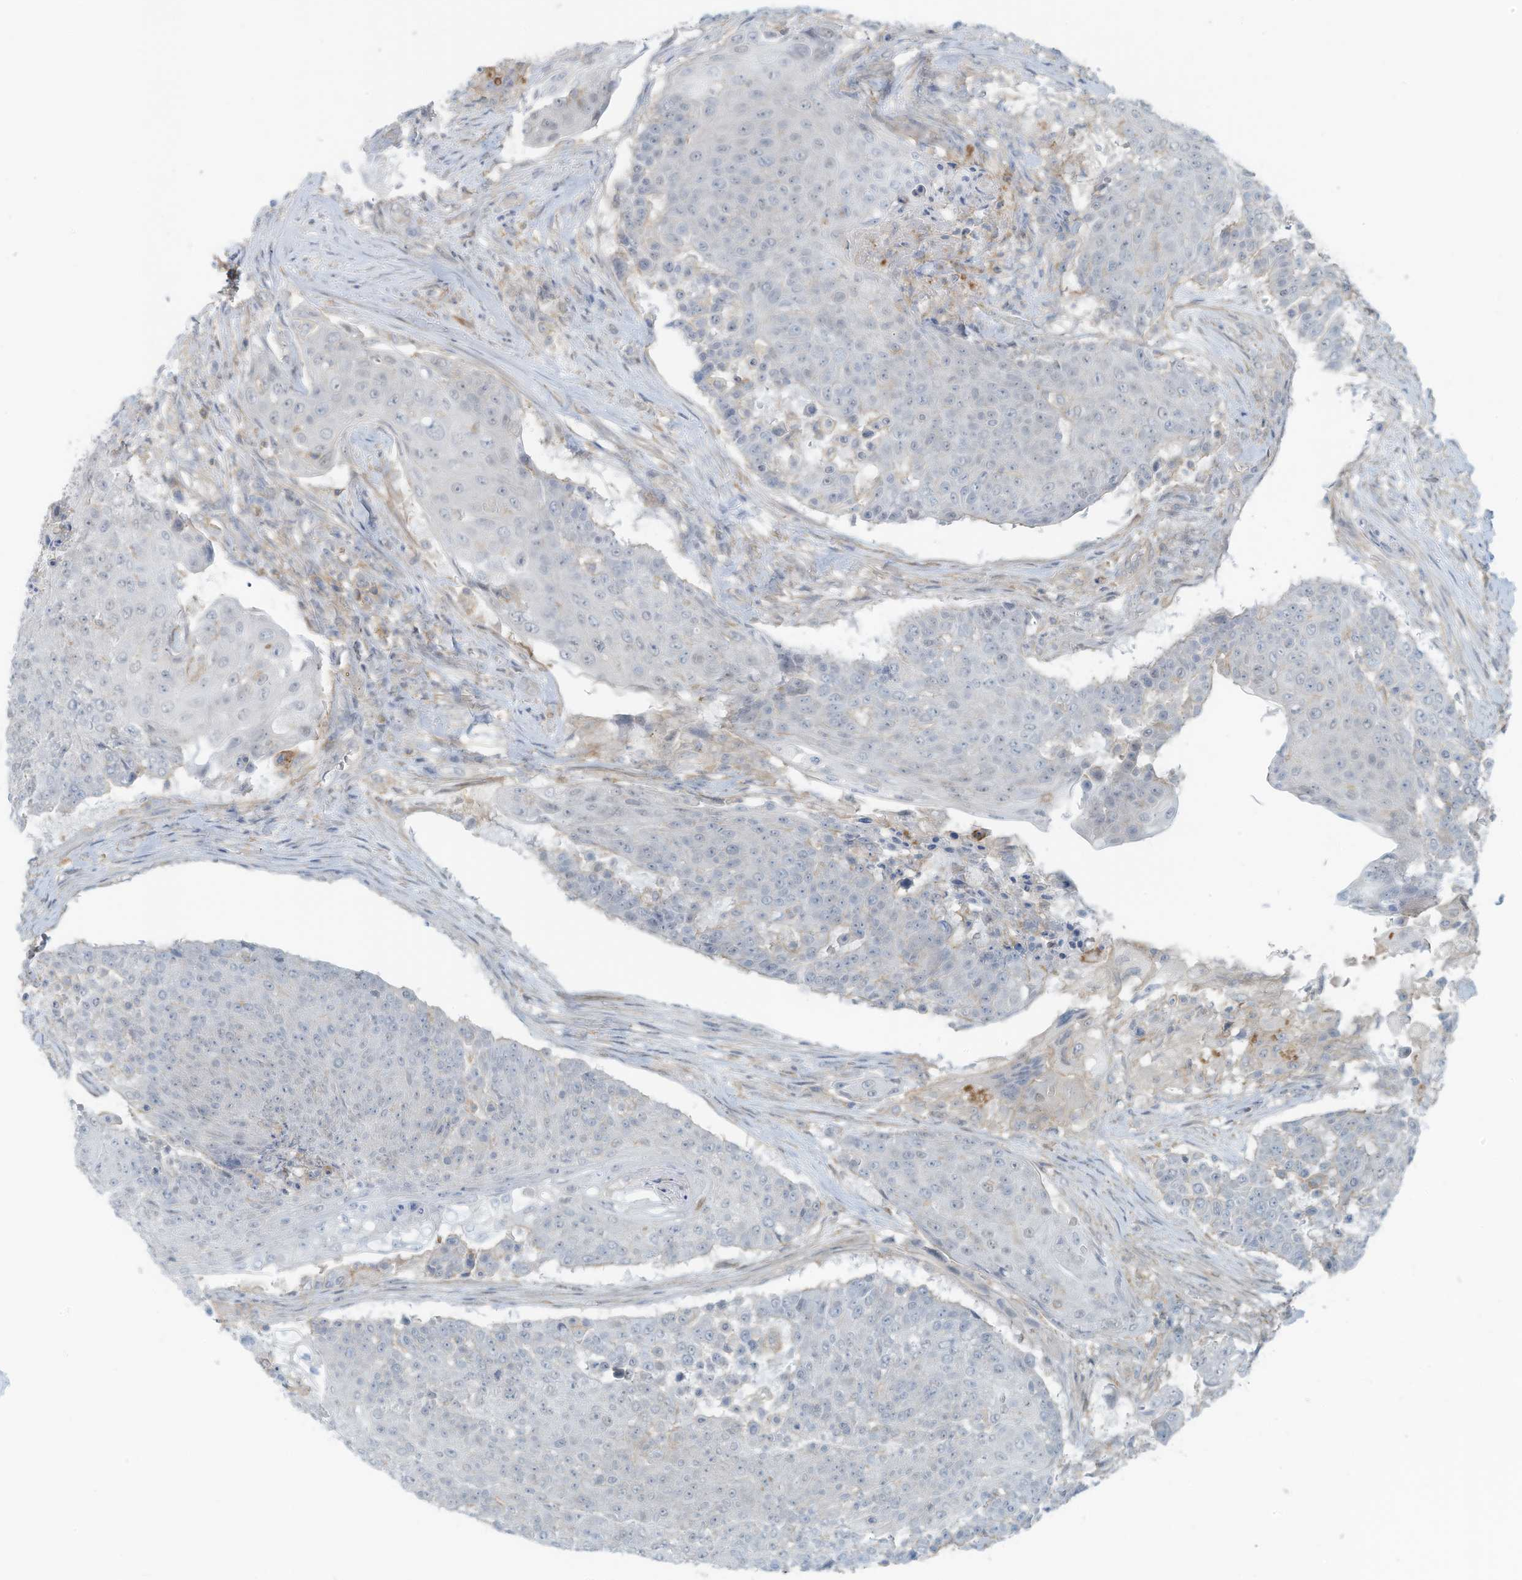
{"staining": {"intensity": "negative", "quantity": "none", "location": "none"}, "tissue": "urothelial cancer", "cell_type": "Tumor cells", "image_type": "cancer", "snomed": [{"axis": "morphology", "description": "Urothelial carcinoma, High grade"}, {"axis": "topography", "description": "Urinary bladder"}], "caption": "An immunohistochemistry (IHC) micrograph of urothelial cancer is shown. There is no staining in tumor cells of urothelial cancer.", "gene": "ZNF846", "patient": {"sex": "female", "age": 63}}